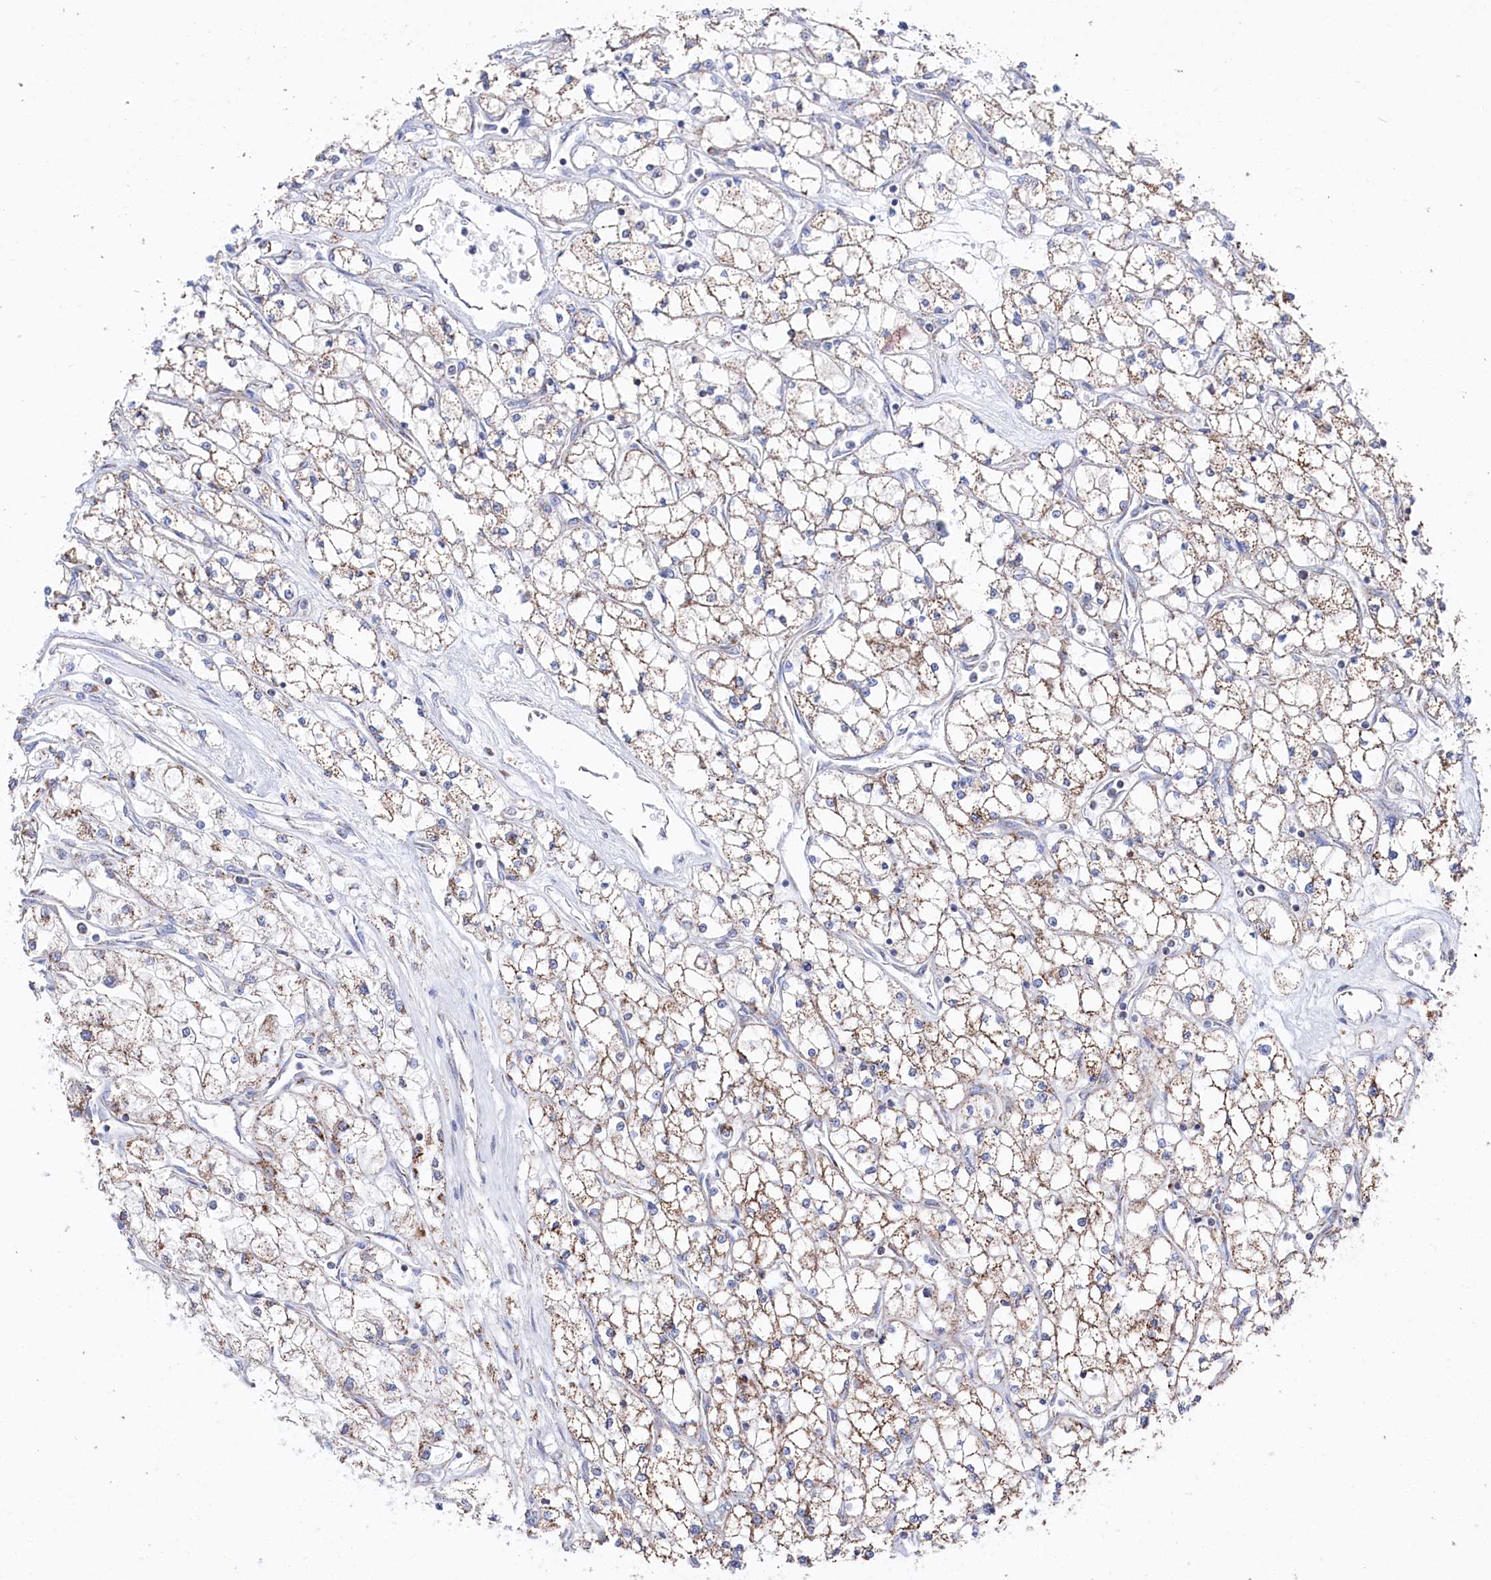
{"staining": {"intensity": "moderate", "quantity": "25%-75%", "location": "cytoplasmic/membranous"}, "tissue": "renal cancer", "cell_type": "Tumor cells", "image_type": "cancer", "snomed": [{"axis": "morphology", "description": "Adenocarcinoma, NOS"}, {"axis": "topography", "description": "Kidney"}], "caption": "This histopathology image reveals immunohistochemistry (IHC) staining of adenocarcinoma (renal), with medium moderate cytoplasmic/membranous staining in about 25%-75% of tumor cells.", "gene": "GLS2", "patient": {"sex": "male", "age": 80}}